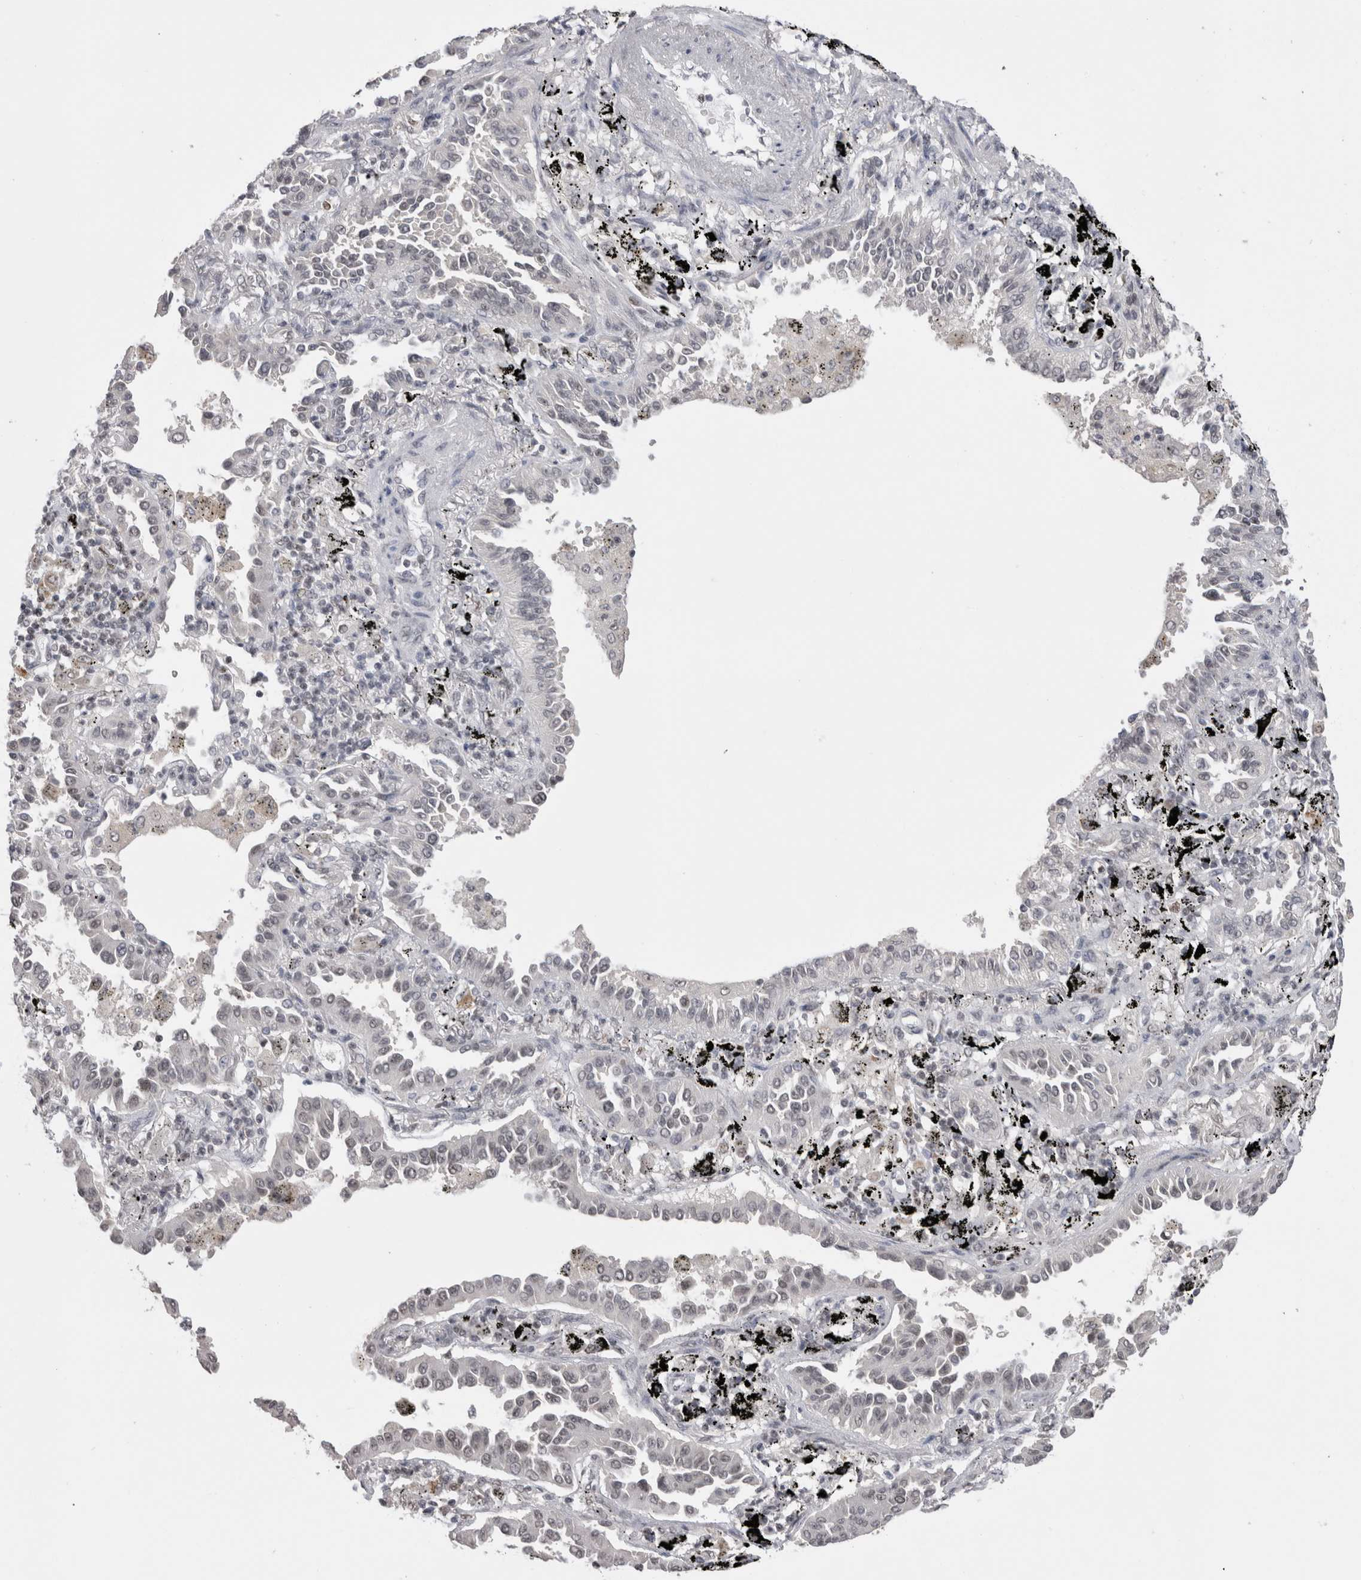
{"staining": {"intensity": "negative", "quantity": "none", "location": "none"}, "tissue": "lung cancer", "cell_type": "Tumor cells", "image_type": "cancer", "snomed": [{"axis": "morphology", "description": "Normal tissue, NOS"}, {"axis": "morphology", "description": "Adenocarcinoma, NOS"}, {"axis": "topography", "description": "Lung"}], "caption": "High power microscopy micrograph of an IHC histopathology image of lung cancer (adenocarcinoma), revealing no significant expression in tumor cells.", "gene": "DAXX", "patient": {"sex": "male", "age": 59}}